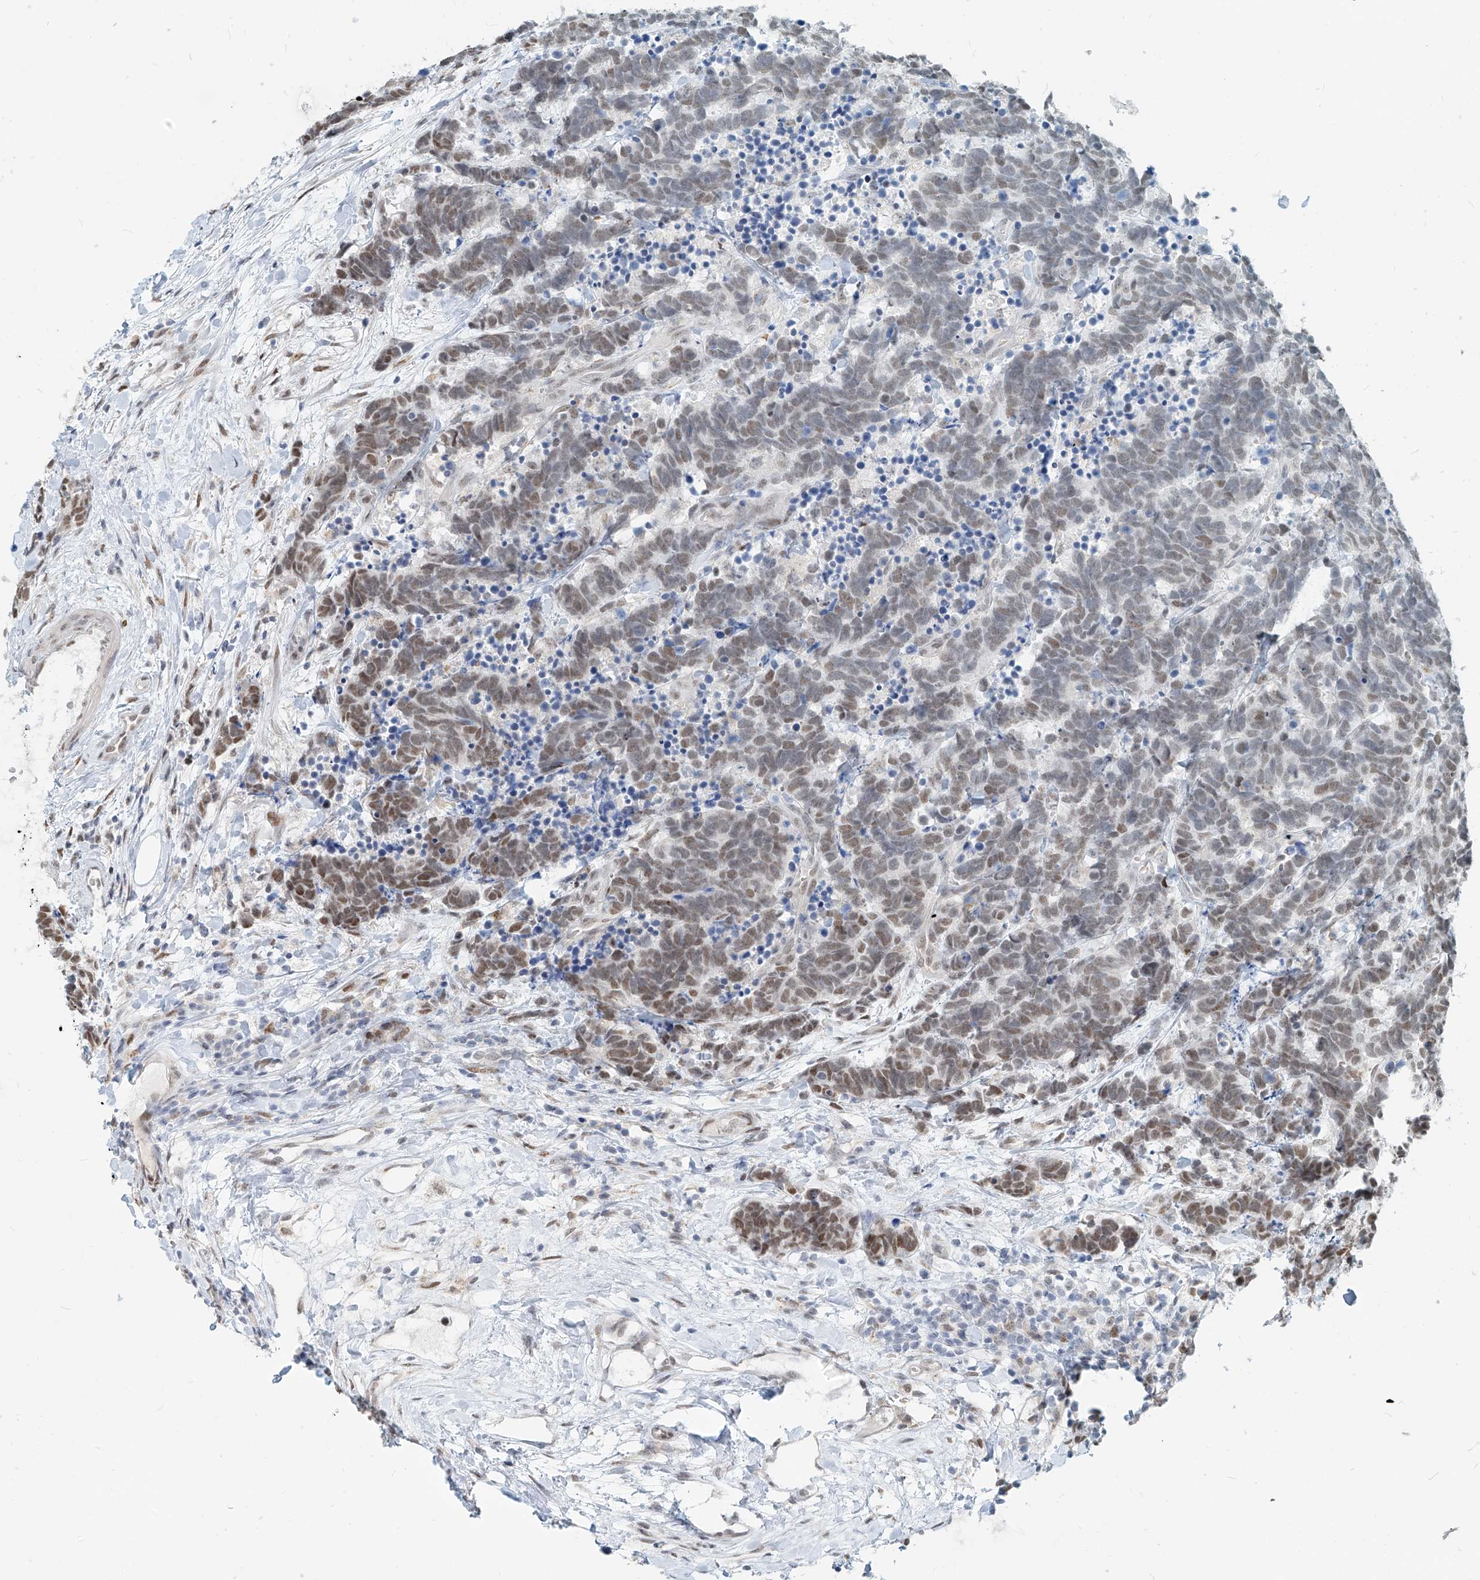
{"staining": {"intensity": "moderate", "quantity": ">75%", "location": "nuclear"}, "tissue": "carcinoid", "cell_type": "Tumor cells", "image_type": "cancer", "snomed": [{"axis": "morphology", "description": "Carcinoma, NOS"}, {"axis": "morphology", "description": "Carcinoid, malignant, NOS"}, {"axis": "topography", "description": "Urinary bladder"}], "caption": "Protein staining by IHC shows moderate nuclear positivity in approximately >75% of tumor cells in carcinoid.", "gene": "SASH1", "patient": {"sex": "male", "age": 57}}